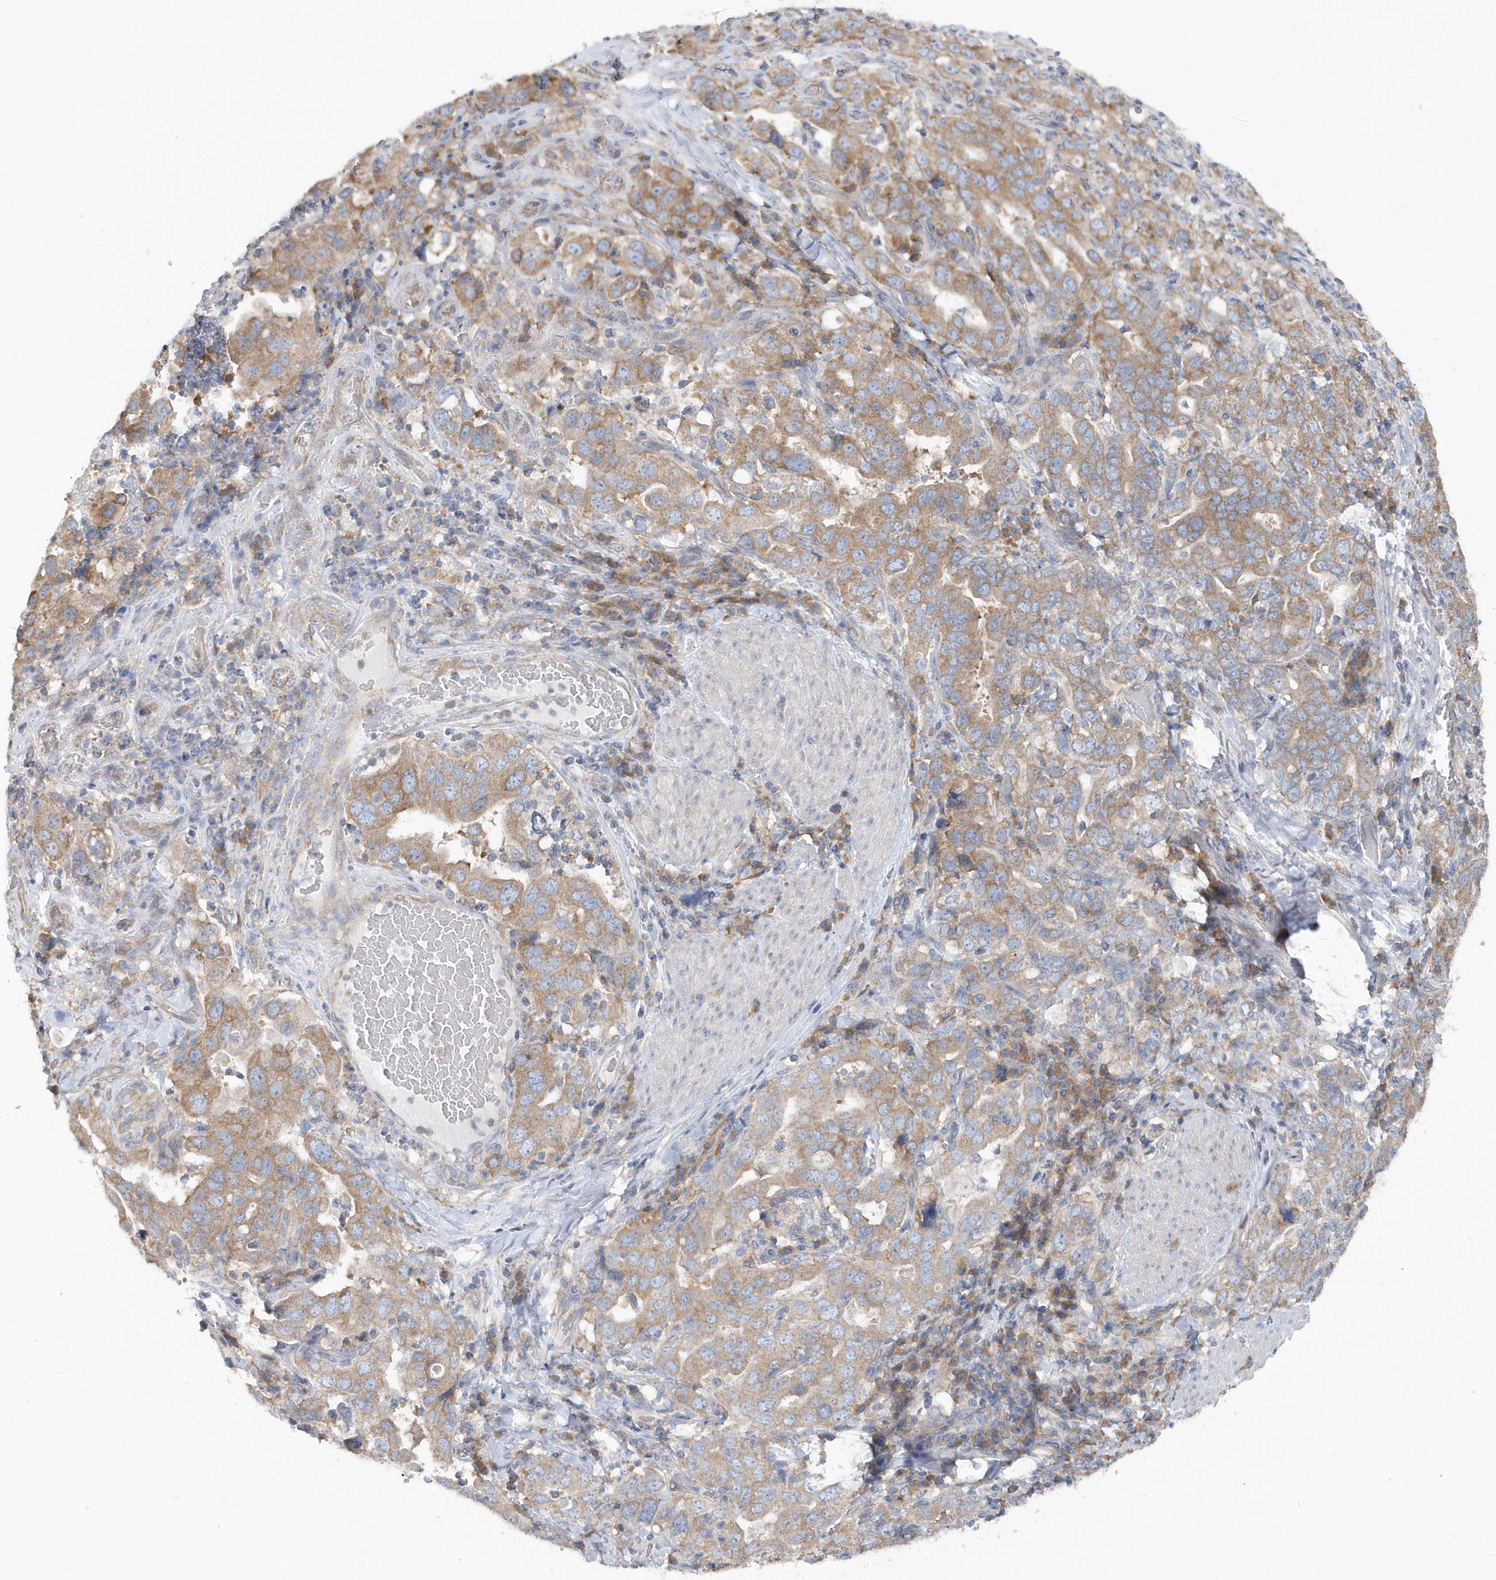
{"staining": {"intensity": "weak", "quantity": ">75%", "location": "cytoplasmic/membranous"}, "tissue": "stomach cancer", "cell_type": "Tumor cells", "image_type": "cancer", "snomed": [{"axis": "morphology", "description": "Adenocarcinoma, NOS"}, {"axis": "topography", "description": "Stomach, upper"}], "caption": "Immunohistochemistry (IHC) image of human stomach cancer stained for a protein (brown), which reveals low levels of weak cytoplasmic/membranous positivity in approximately >75% of tumor cells.", "gene": "EIF3C", "patient": {"sex": "male", "age": 62}}